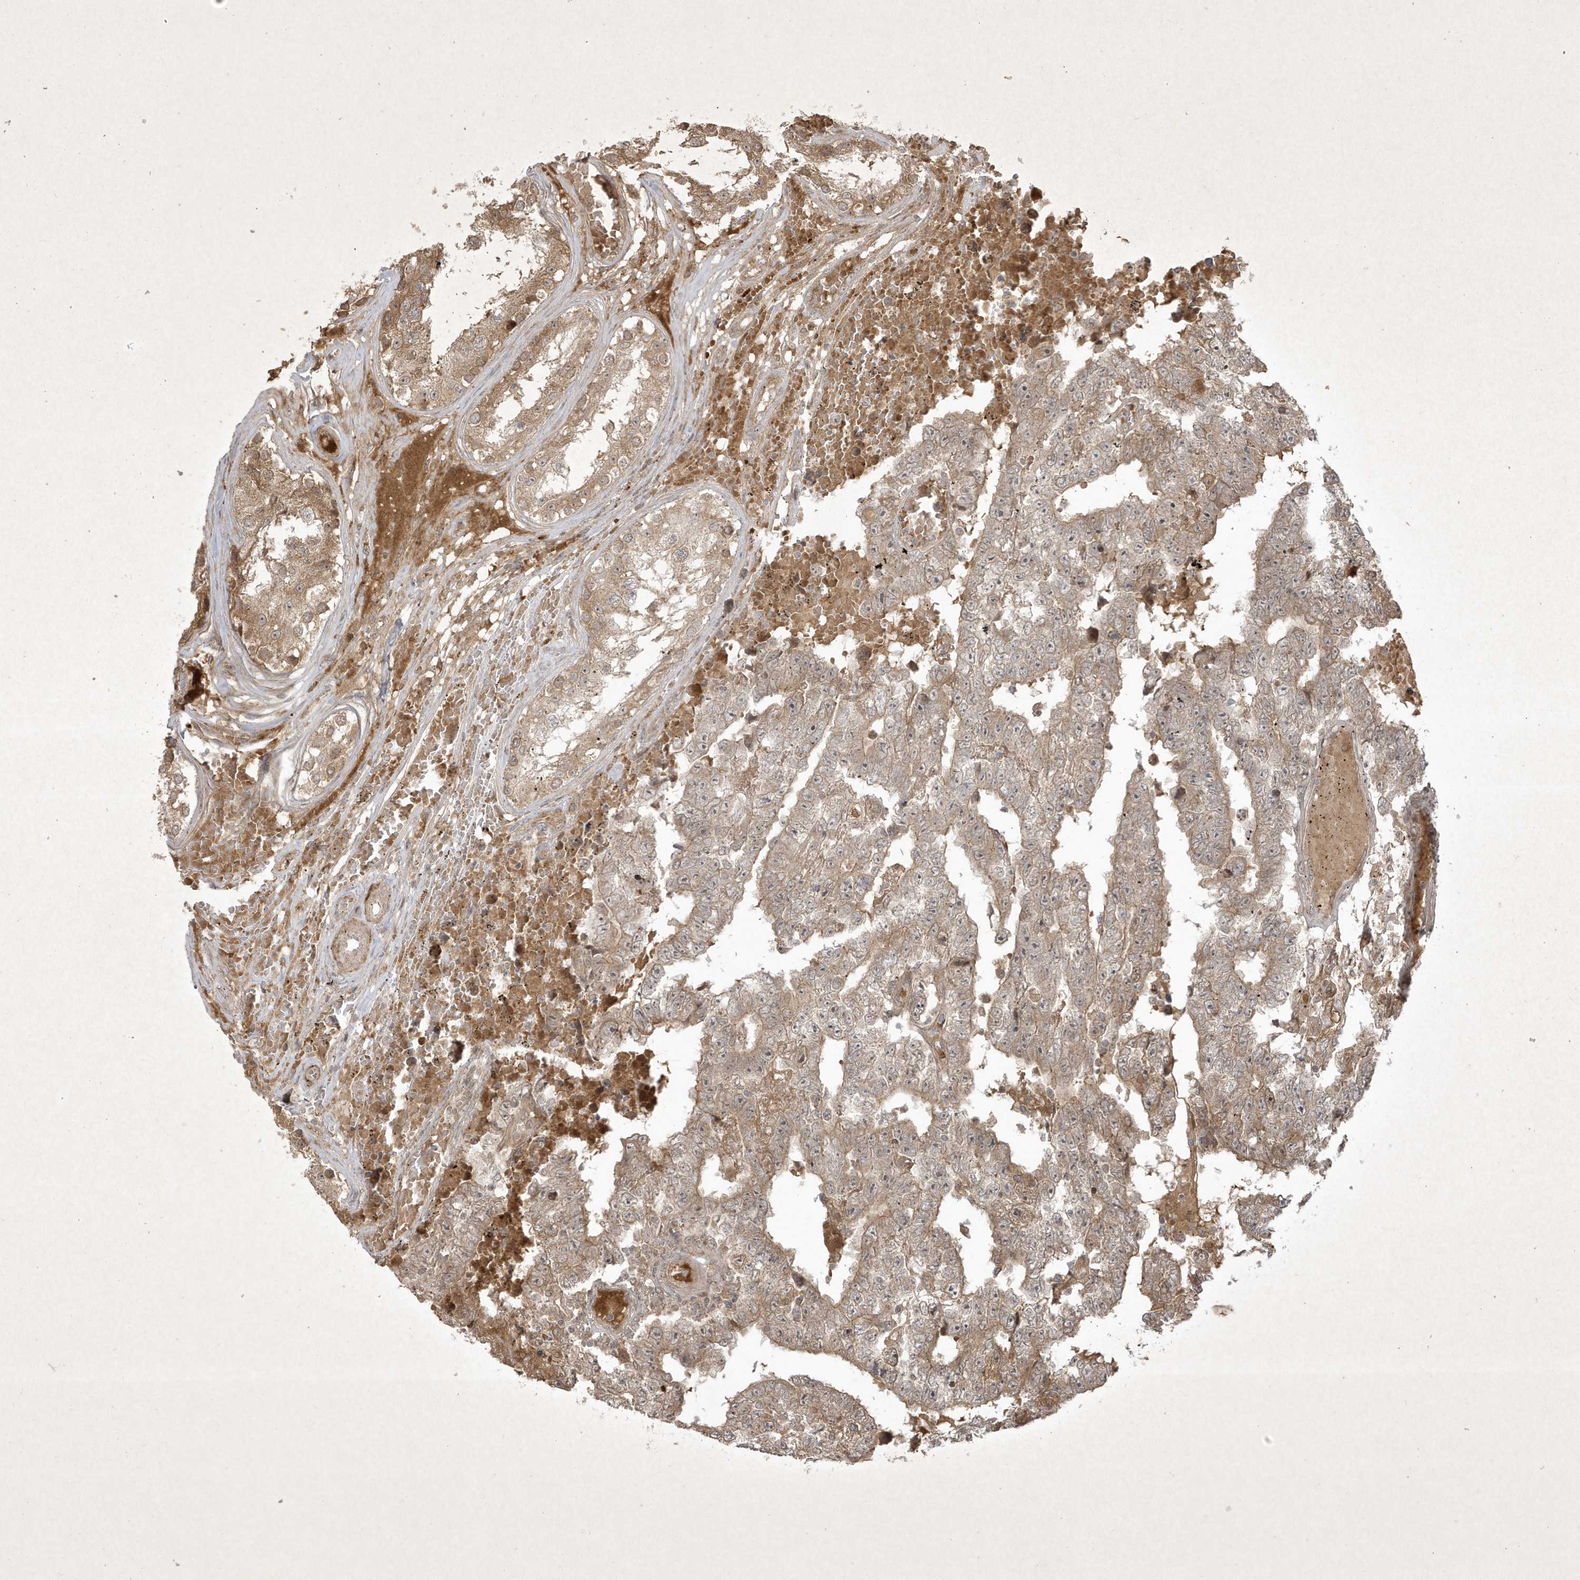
{"staining": {"intensity": "weak", "quantity": ">75%", "location": "cytoplasmic/membranous"}, "tissue": "testis cancer", "cell_type": "Tumor cells", "image_type": "cancer", "snomed": [{"axis": "morphology", "description": "Carcinoma, Embryonal, NOS"}, {"axis": "topography", "description": "Testis"}], "caption": "Testis cancer (embryonal carcinoma) was stained to show a protein in brown. There is low levels of weak cytoplasmic/membranous staining in approximately >75% of tumor cells. The staining was performed using DAB (3,3'-diaminobenzidine), with brown indicating positive protein expression. Nuclei are stained blue with hematoxylin.", "gene": "FAM83C", "patient": {"sex": "male", "age": 25}}